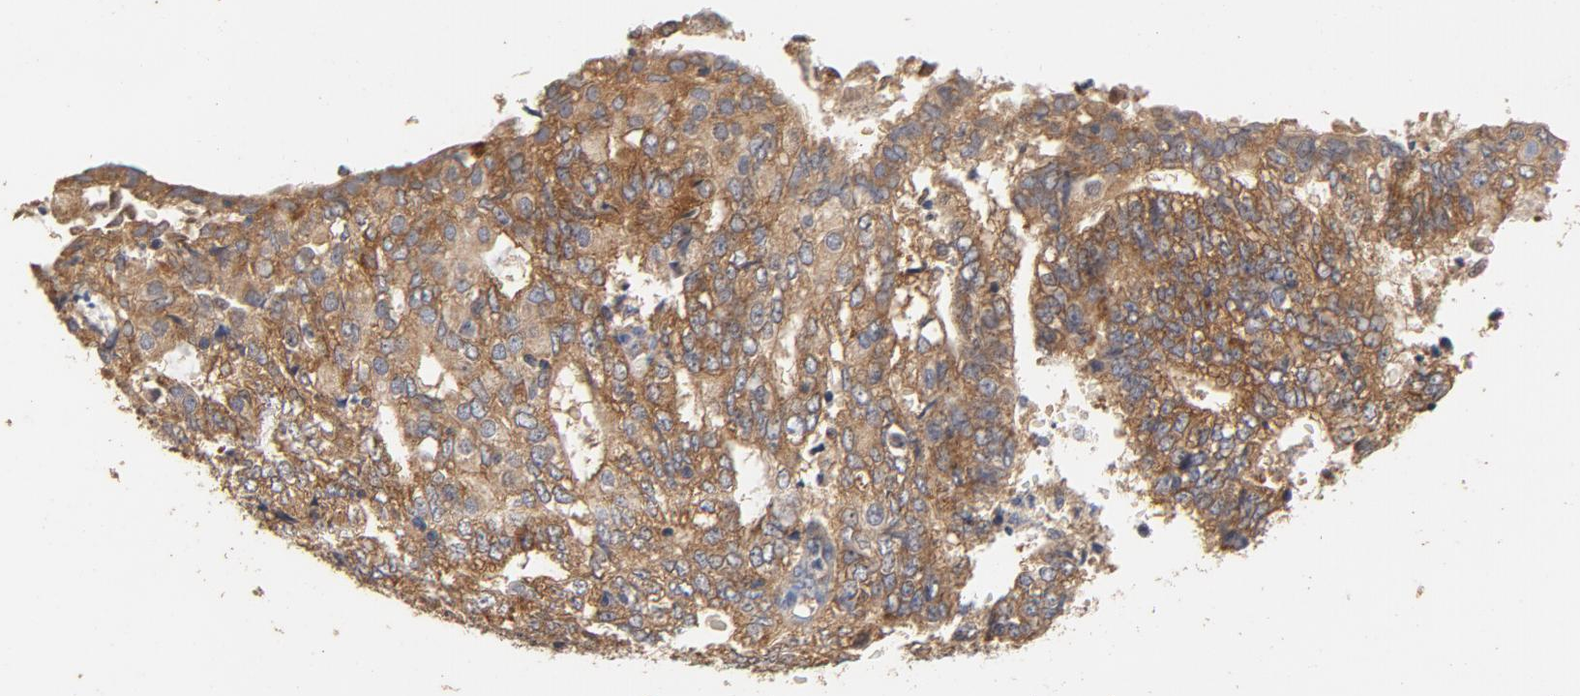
{"staining": {"intensity": "moderate", "quantity": ">75%", "location": "cytoplasmic/membranous"}, "tissue": "endometrial cancer", "cell_type": "Tumor cells", "image_type": "cancer", "snomed": [{"axis": "morphology", "description": "Adenocarcinoma, NOS"}, {"axis": "topography", "description": "Endometrium"}], "caption": "A micrograph of human endometrial cancer (adenocarcinoma) stained for a protein demonstrates moderate cytoplasmic/membranous brown staining in tumor cells. The staining was performed using DAB (3,3'-diaminobenzidine), with brown indicating positive protein expression. Nuclei are stained blue with hematoxylin.", "gene": "DDX6", "patient": {"sex": "female", "age": 69}}